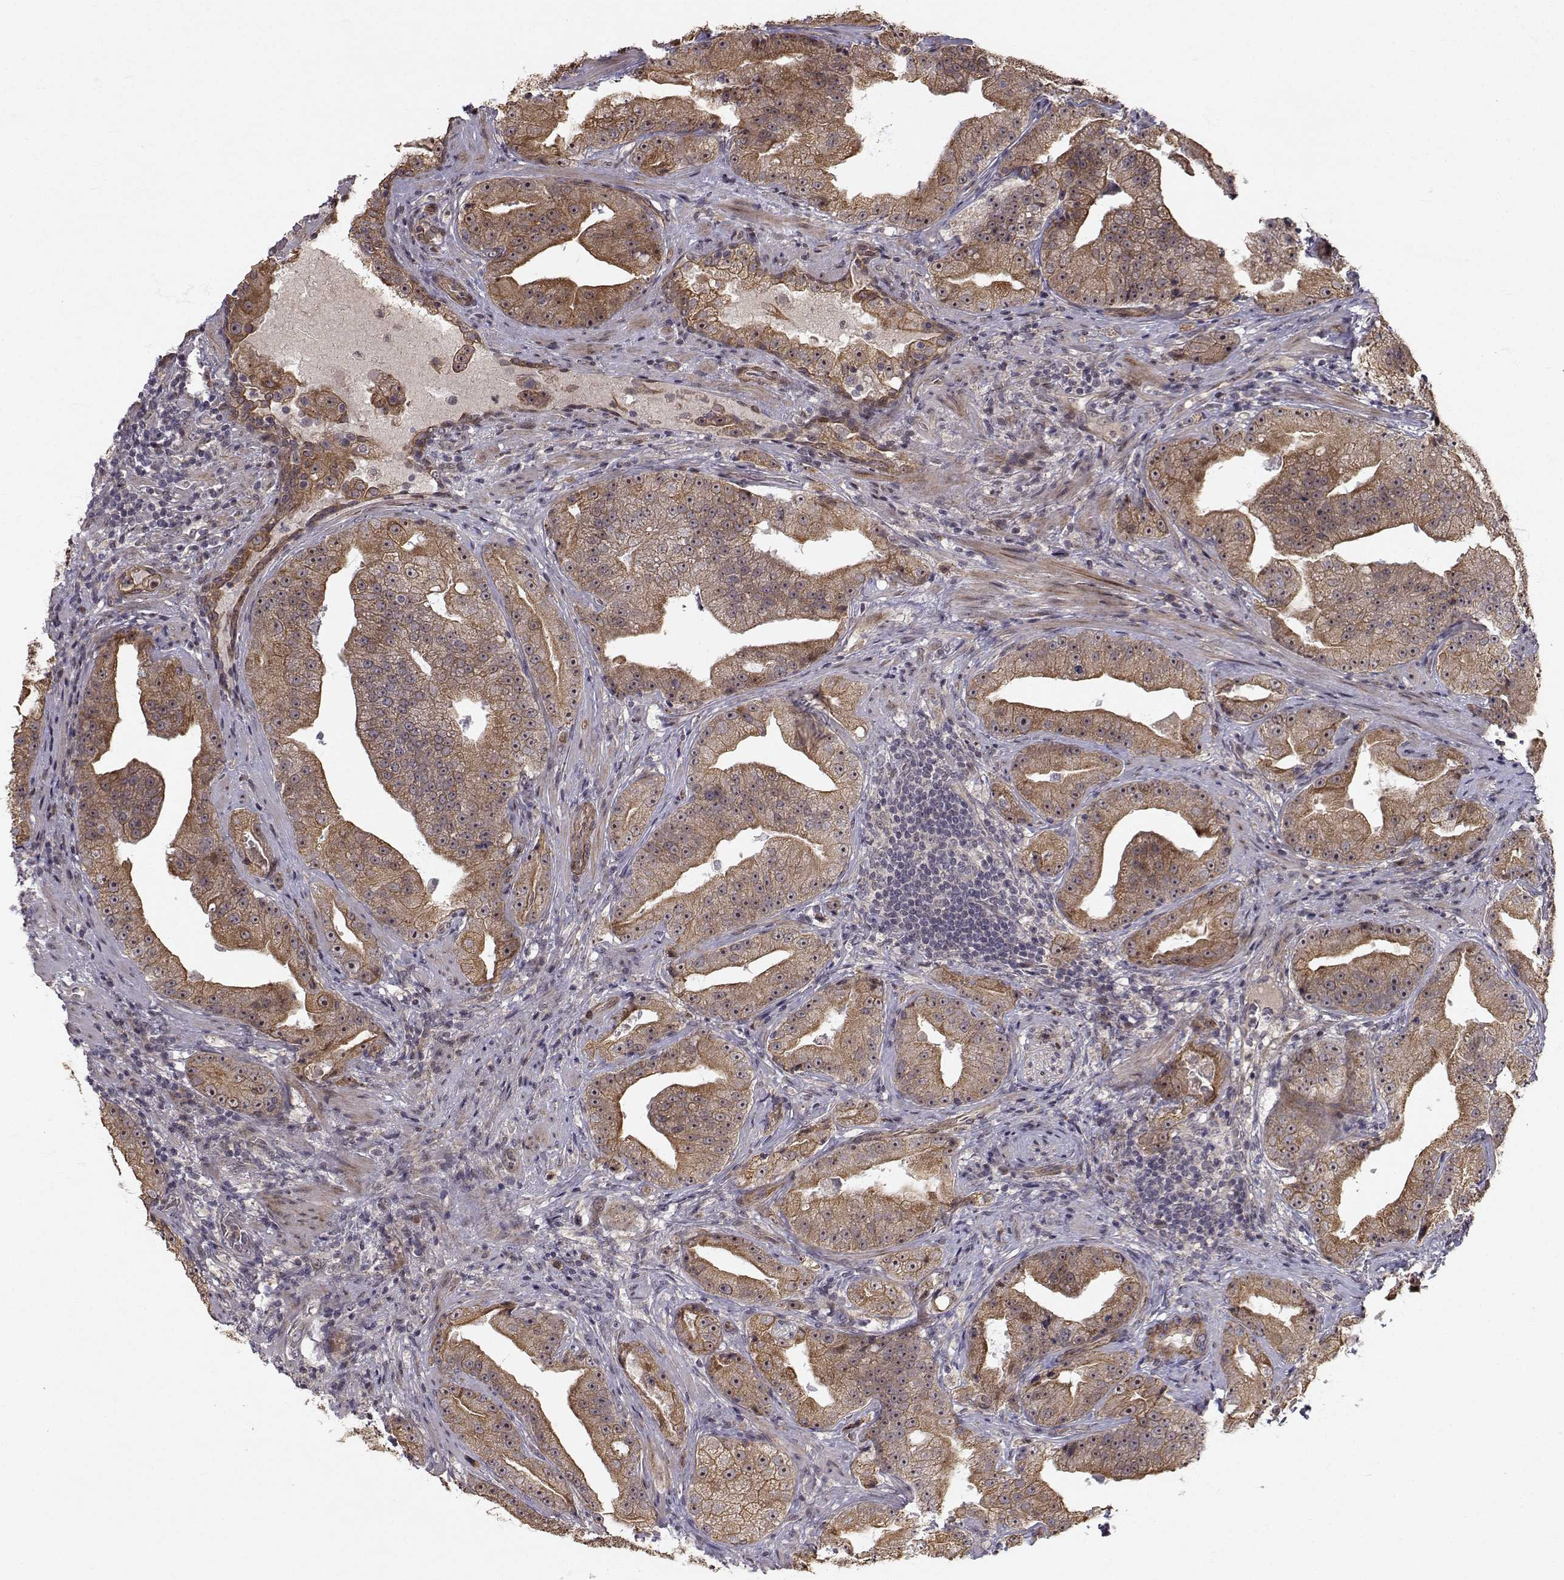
{"staining": {"intensity": "strong", "quantity": "25%-75%", "location": "cytoplasmic/membranous"}, "tissue": "prostate cancer", "cell_type": "Tumor cells", "image_type": "cancer", "snomed": [{"axis": "morphology", "description": "Adenocarcinoma, Low grade"}, {"axis": "topography", "description": "Prostate"}], "caption": "This photomicrograph reveals immunohistochemistry staining of prostate low-grade adenocarcinoma, with high strong cytoplasmic/membranous expression in about 25%-75% of tumor cells.", "gene": "APC", "patient": {"sex": "male", "age": 62}}